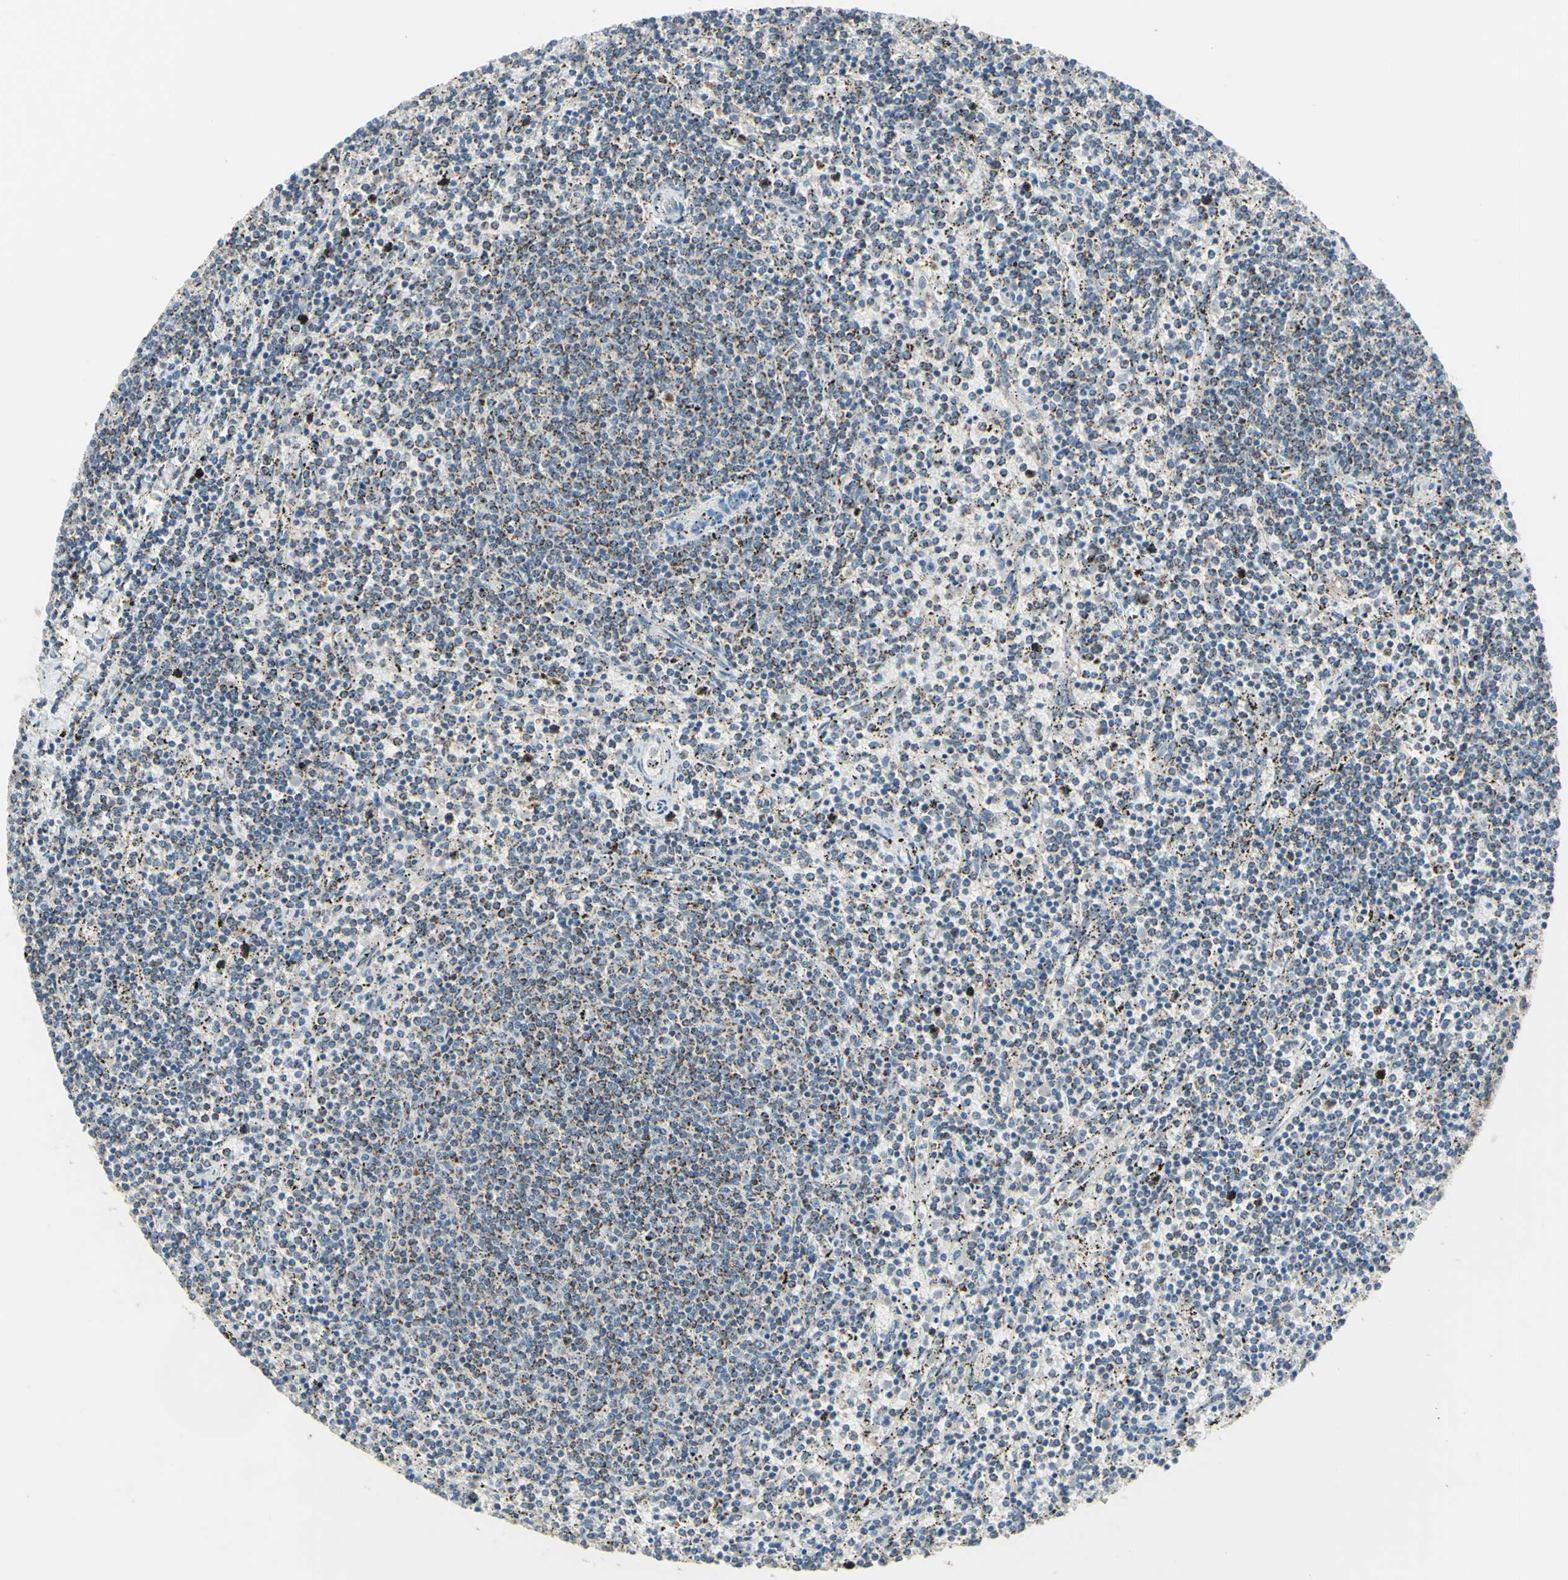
{"staining": {"intensity": "weak", "quantity": "<25%", "location": "cytoplasmic/membranous"}, "tissue": "lymphoma", "cell_type": "Tumor cells", "image_type": "cancer", "snomed": [{"axis": "morphology", "description": "Malignant lymphoma, non-Hodgkin's type, Low grade"}, {"axis": "topography", "description": "Spleen"}], "caption": "This is a histopathology image of IHC staining of lymphoma, which shows no expression in tumor cells. The staining is performed using DAB brown chromogen with nuclei counter-stained in using hematoxylin.", "gene": "FAM171B", "patient": {"sex": "female", "age": 50}}